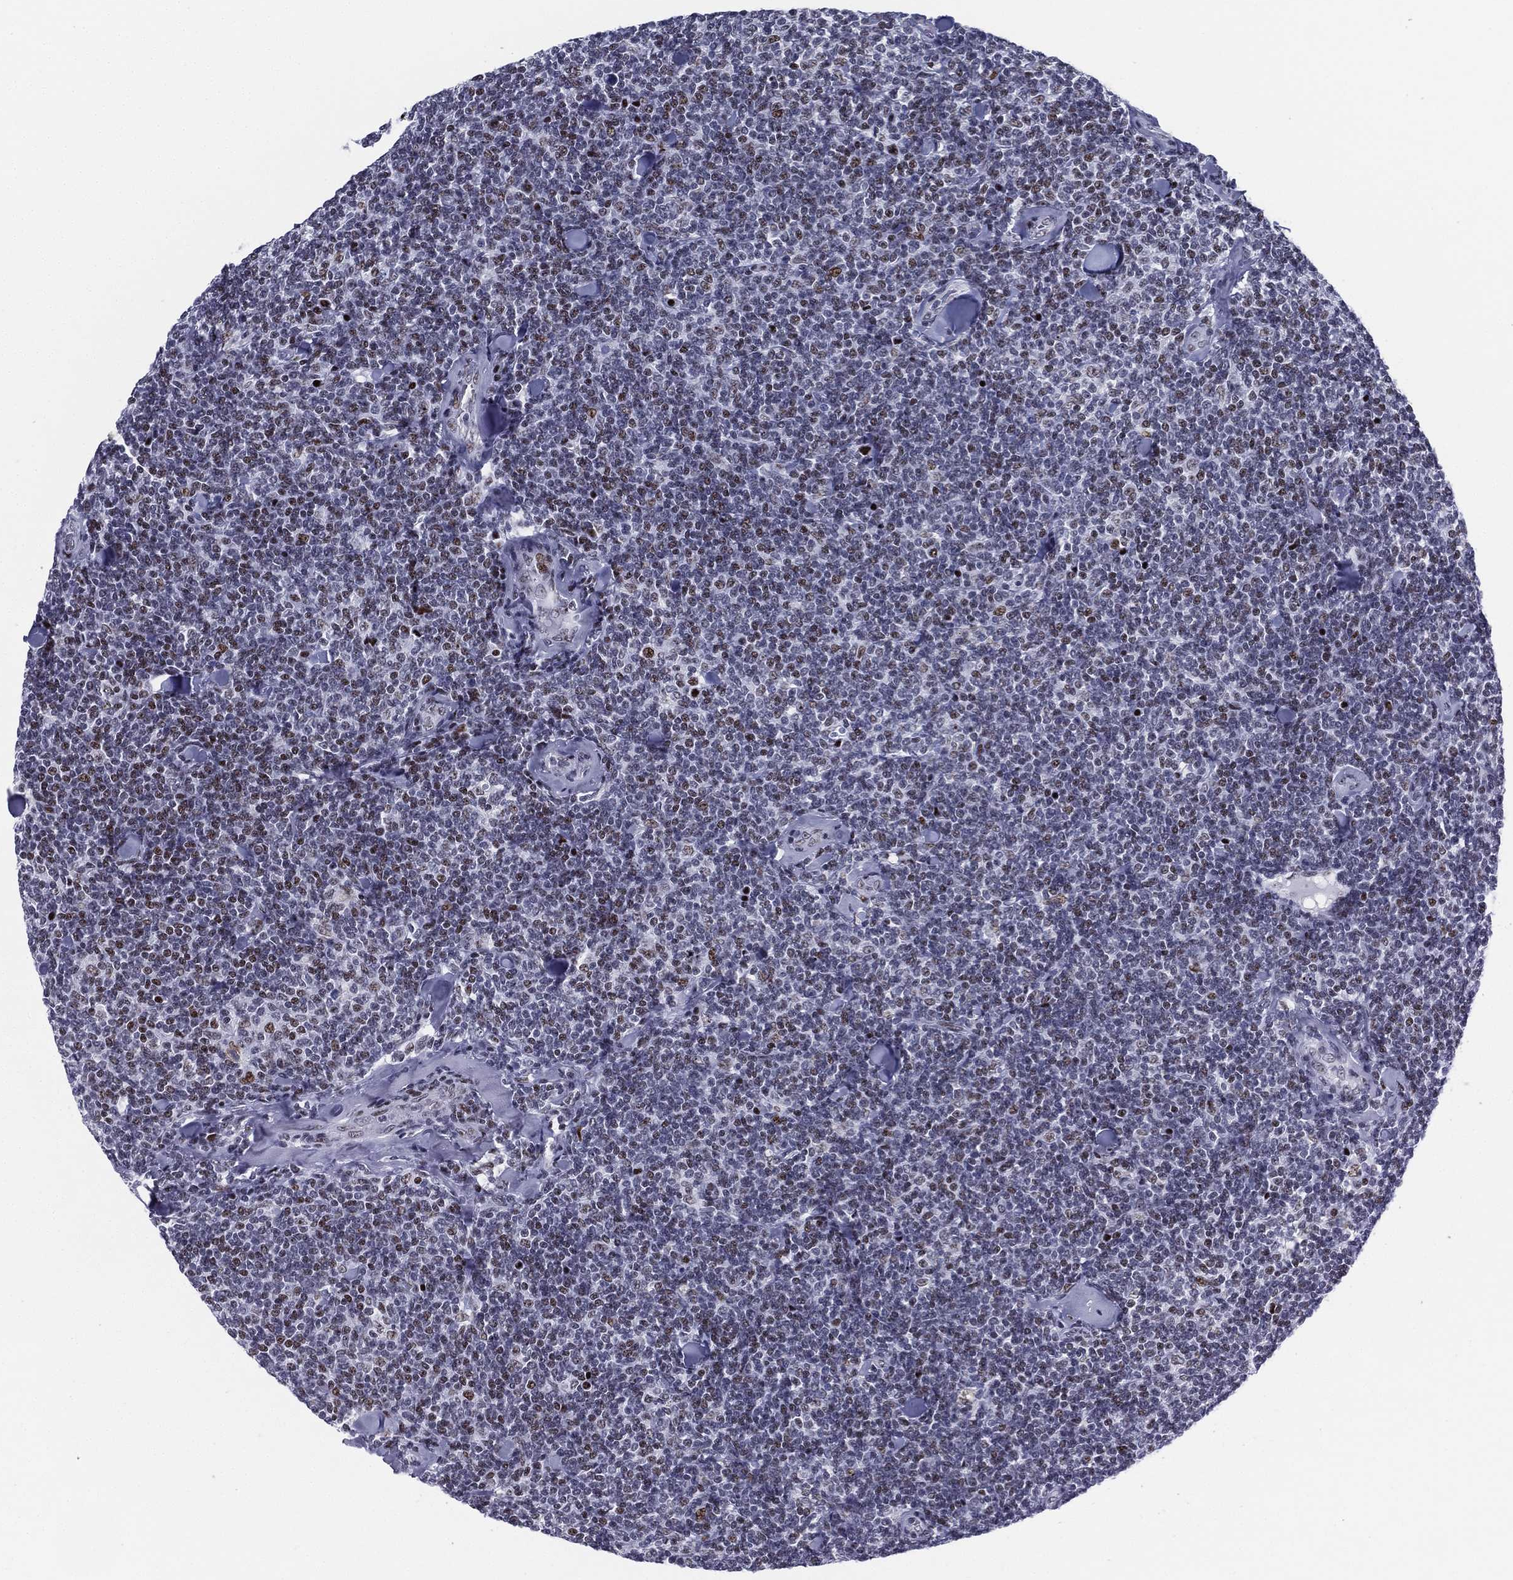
{"staining": {"intensity": "moderate", "quantity": "25%-75%", "location": "nuclear"}, "tissue": "lymphoma", "cell_type": "Tumor cells", "image_type": "cancer", "snomed": [{"axis": "morphology", "description": "Malignant lymphoma, non-Hodgkin's type, Low grade"}, {"axis": "topography", "description": "Lymph node"}], "caption": "Protein staining by immunohistochemistry (IHC) demonstrates moderate nuclear positivity in approximately 25%-75% of tumor cells in malignant lymphoma, non-Hodgkin's type (low-grade).", "gene": "CYB561D2", "patient": {"sex": "female", "age": 56}}